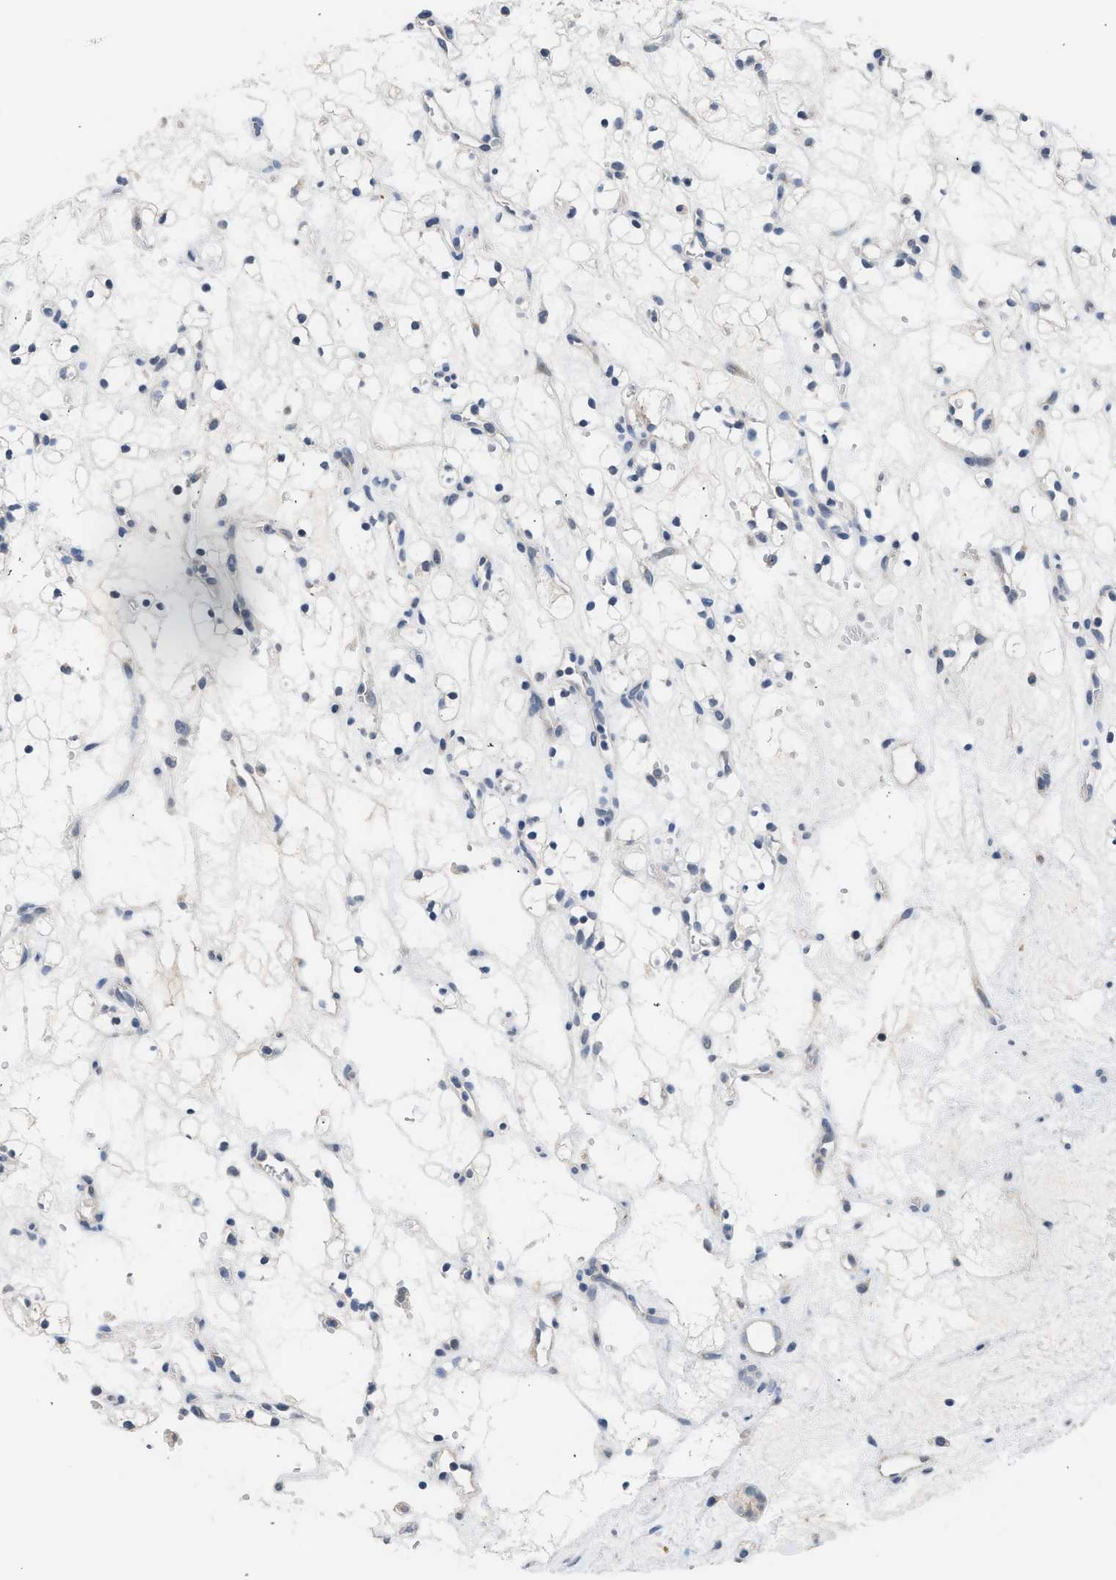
{"staining": {"intensity": "negative", "quantity": "none", "location": "none"}, "tissue": "renal cancer", "cell_type": "Tumor cells", "image_type": "cancer", "snomed": [{"axis": "morphology", "description": "Adenocarcinoma, NOS"}, {"axis": "topography", "description": "Kidney"}], "caption": "Immunohistochemistry (IHC) of renal cancer (adenocarcinoma) exhibits no positivity in tumor cells. Brightfield microscopy of immunohistochemistry (IHC) stained with DAB (3,3'-diaminobenzidine) (brown) and hematoxylin (blue), captured at high magnification.", "gene": "CSF3R", "patient": {"sex": "female", "age": 60}}